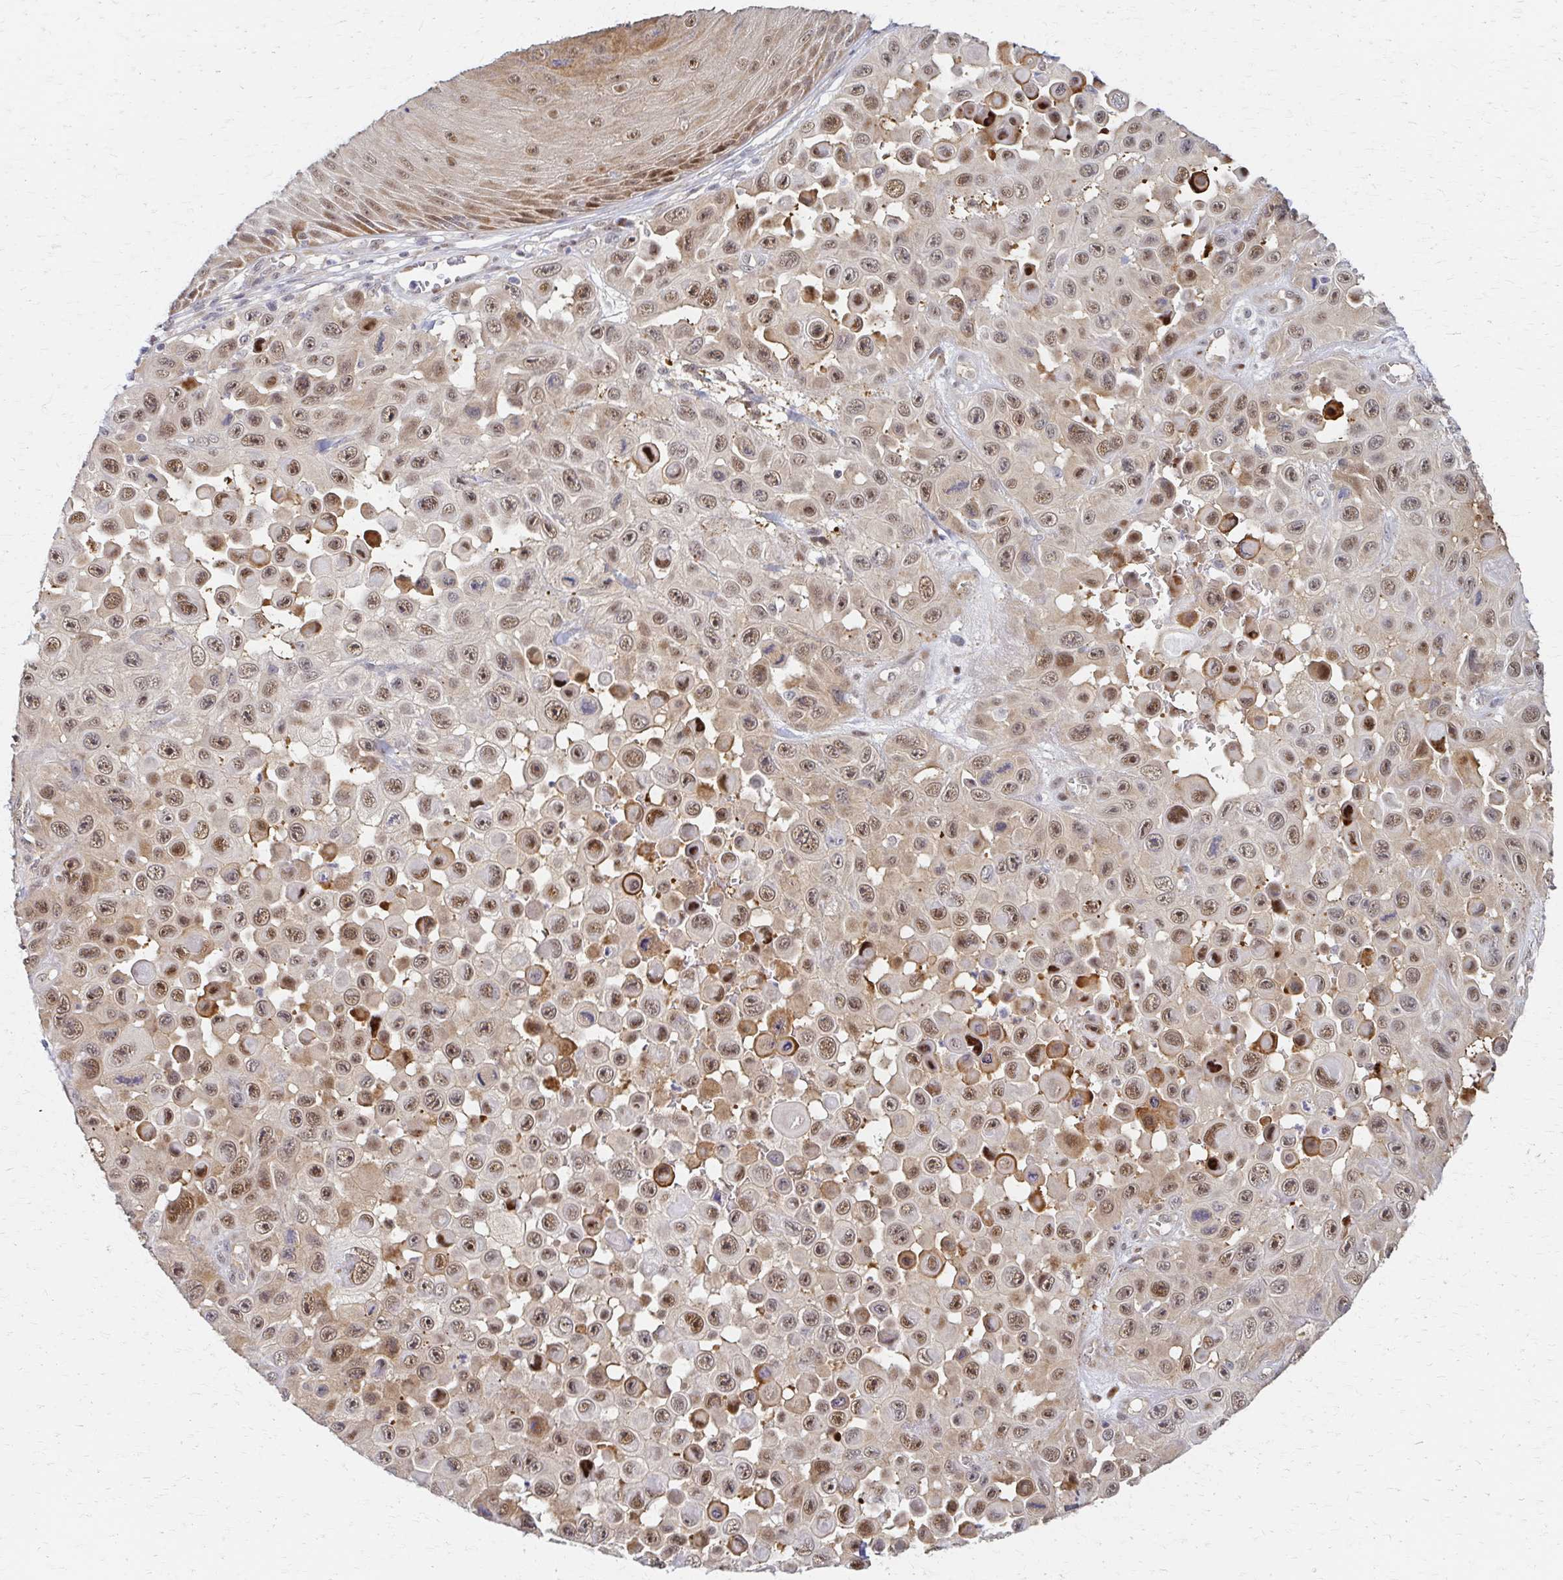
{"staining": {"intensity": "moderate", "quantity": ">75%", "location": "nuclear"}, "tissue": "skin cancer", "cell_type": "Tumor cells", "image_type": "cancer", "snomed": [{"axis": "morphology", "description": "Squamous cell carcinoma, NOS"}, {"axis": "topography", "description": "Skin"}], "caption": "Immunohistochemistry image of squamous cell carcinoma (skin) stained for a protein (brown), which displays medium levels of moderate nuclear positivity in about >75% of tumor cells.", "gene": "PSMD7", "patient": {"sex": "male", "age": 81}}